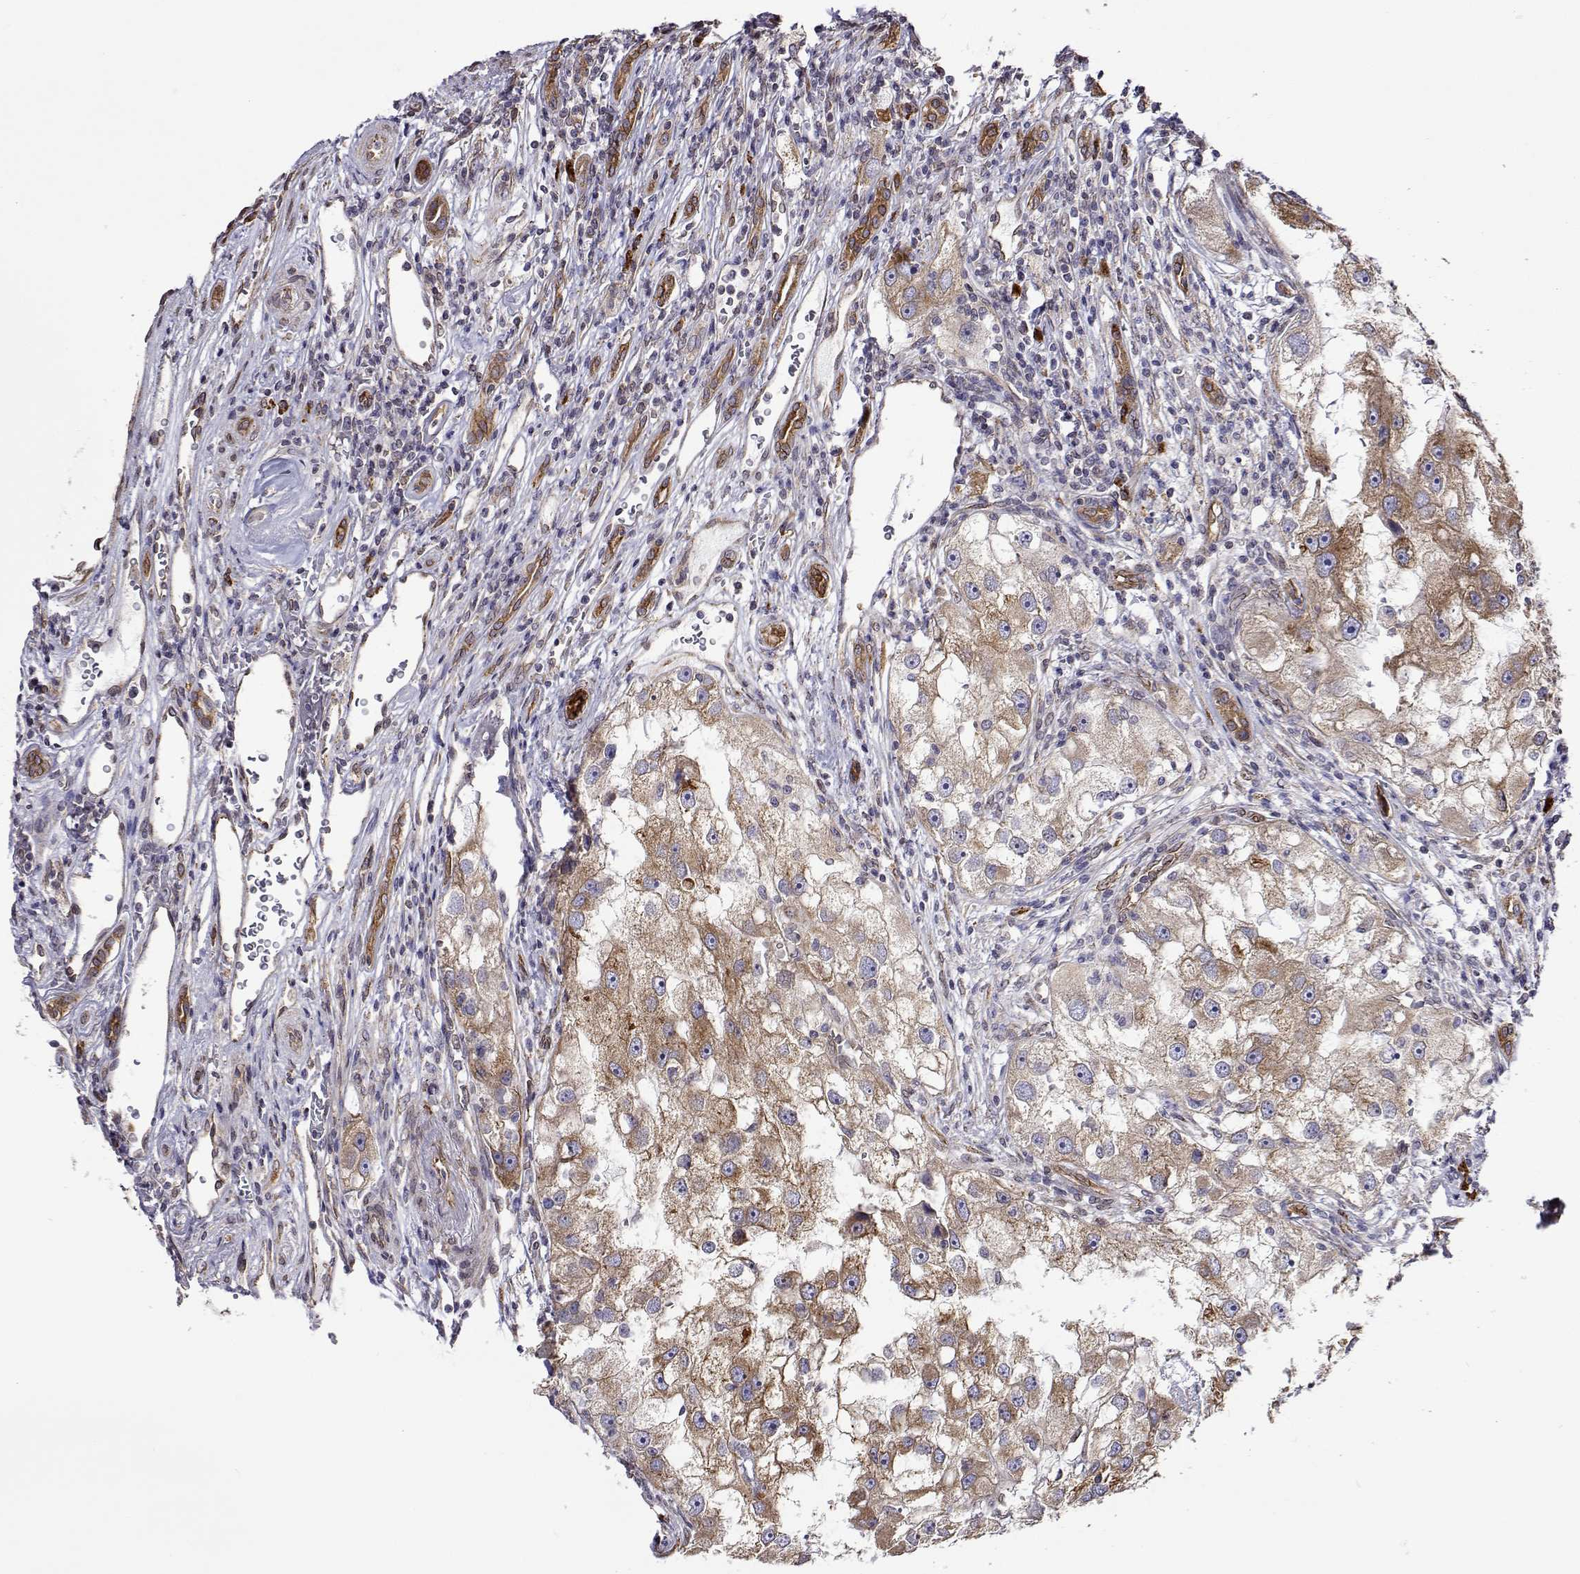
{"staining": {"intensity": "weak", "quantity": ">75%", "location": "cytoplasmic/membranous"}, "tissue": "renal cancer", "cell_type": "Tumor cells", "image_type": "cancer", "snomed": [{"axis": "morphology", "description": "Adenocarcinoma, NOS"}, {"axis": "topography", "description": "Kidney"}], "caption": "Immunohistochemistry (DAB) staining of human adenocarcinoma (renal) shows weak cytoplasmic/membranous protein staining in approximately >75% of tumor cells.", "gene": "PGRMC2", "patient": {"sex": "male", "age": 63}}